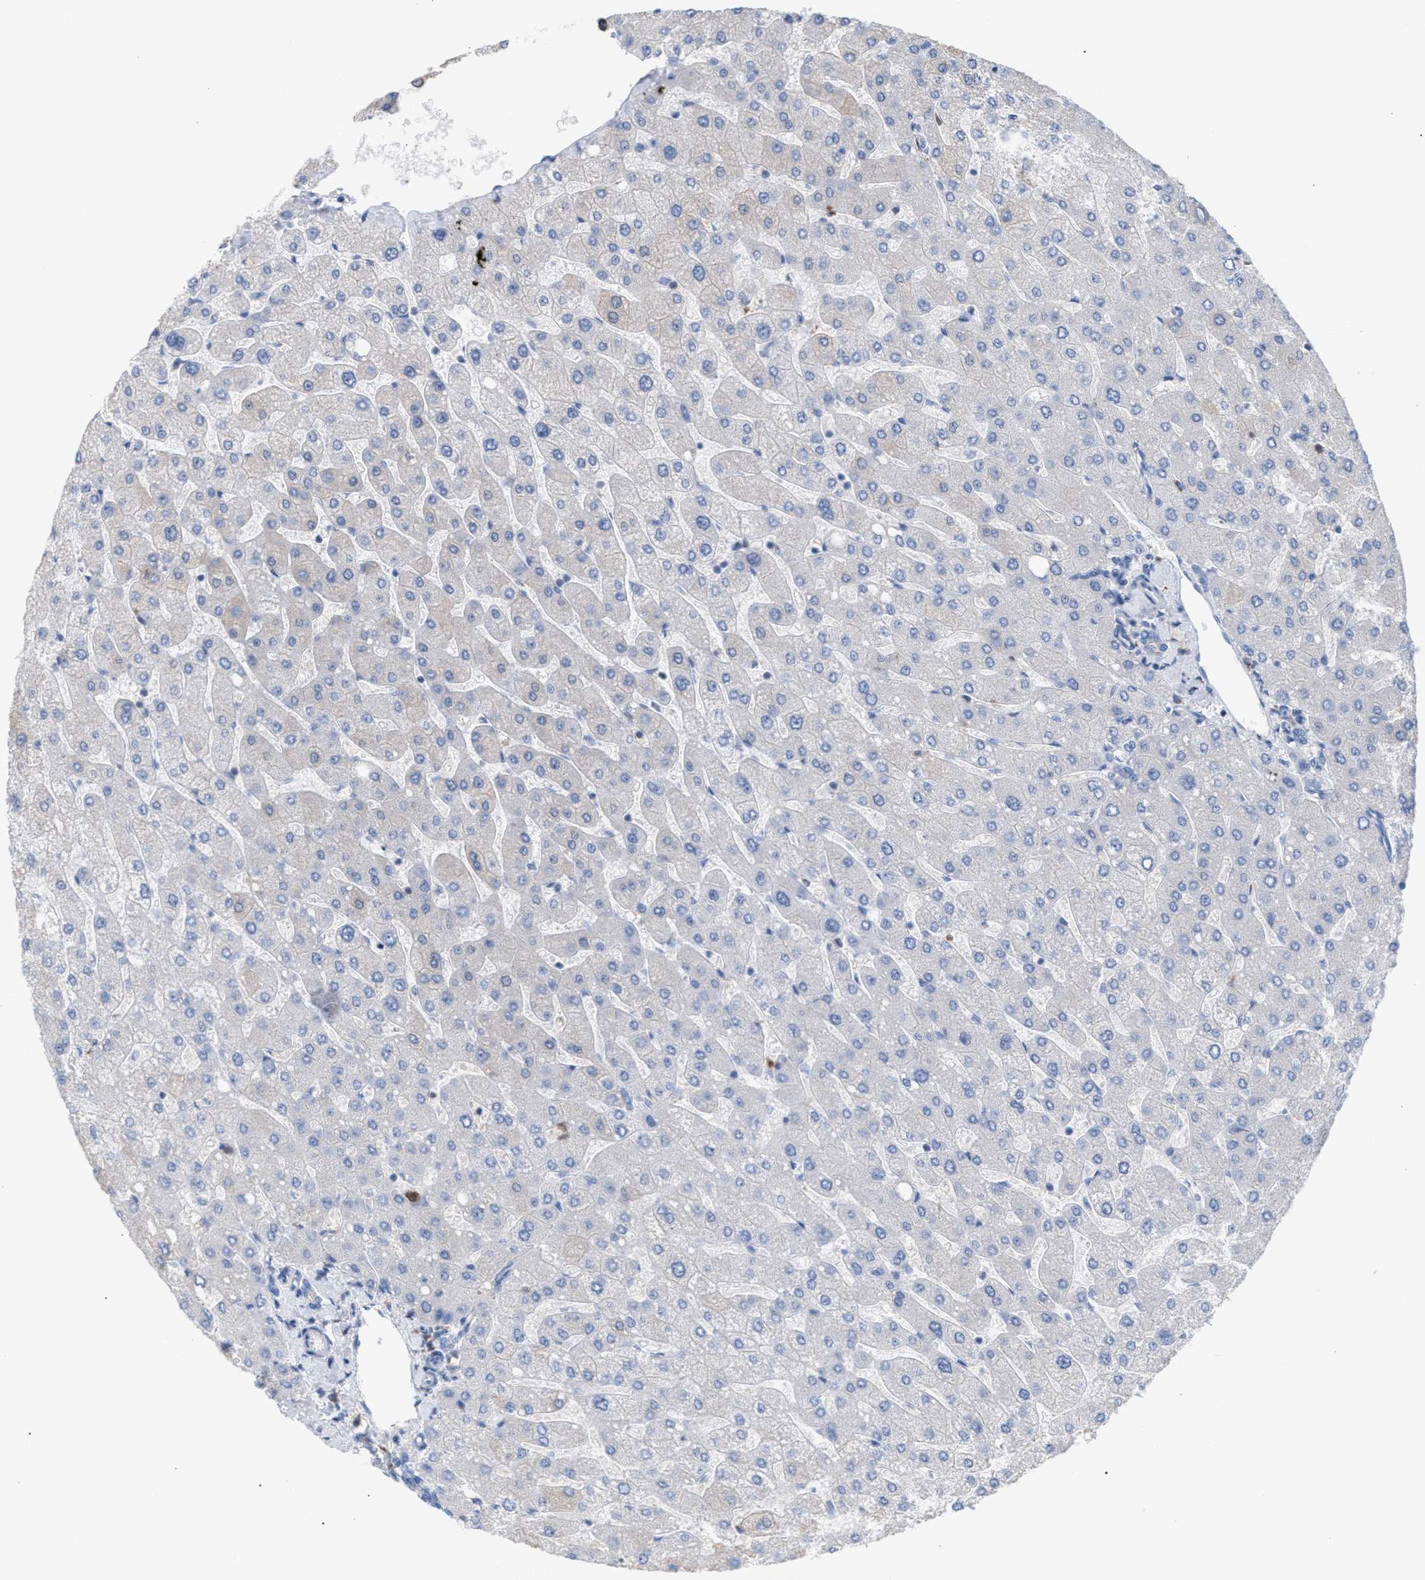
{"staining": {"intensity": "negative", "quantity": "none", "location": "none"}, "tissue": "liver", "cell_type": "Cholangiocytes", "image_type": "normal", "snomed": [{"axis": "morphology", "description": "Normal tissue, NOS"}, {"axis": "topography", "description": "Liver"}], "caption": "This is a micrograph of IHC staining of normal liver, which shows no staining in cholangiocytes.", "gene": "TACC3", "patient": {"sex": "male", "age": 55}}